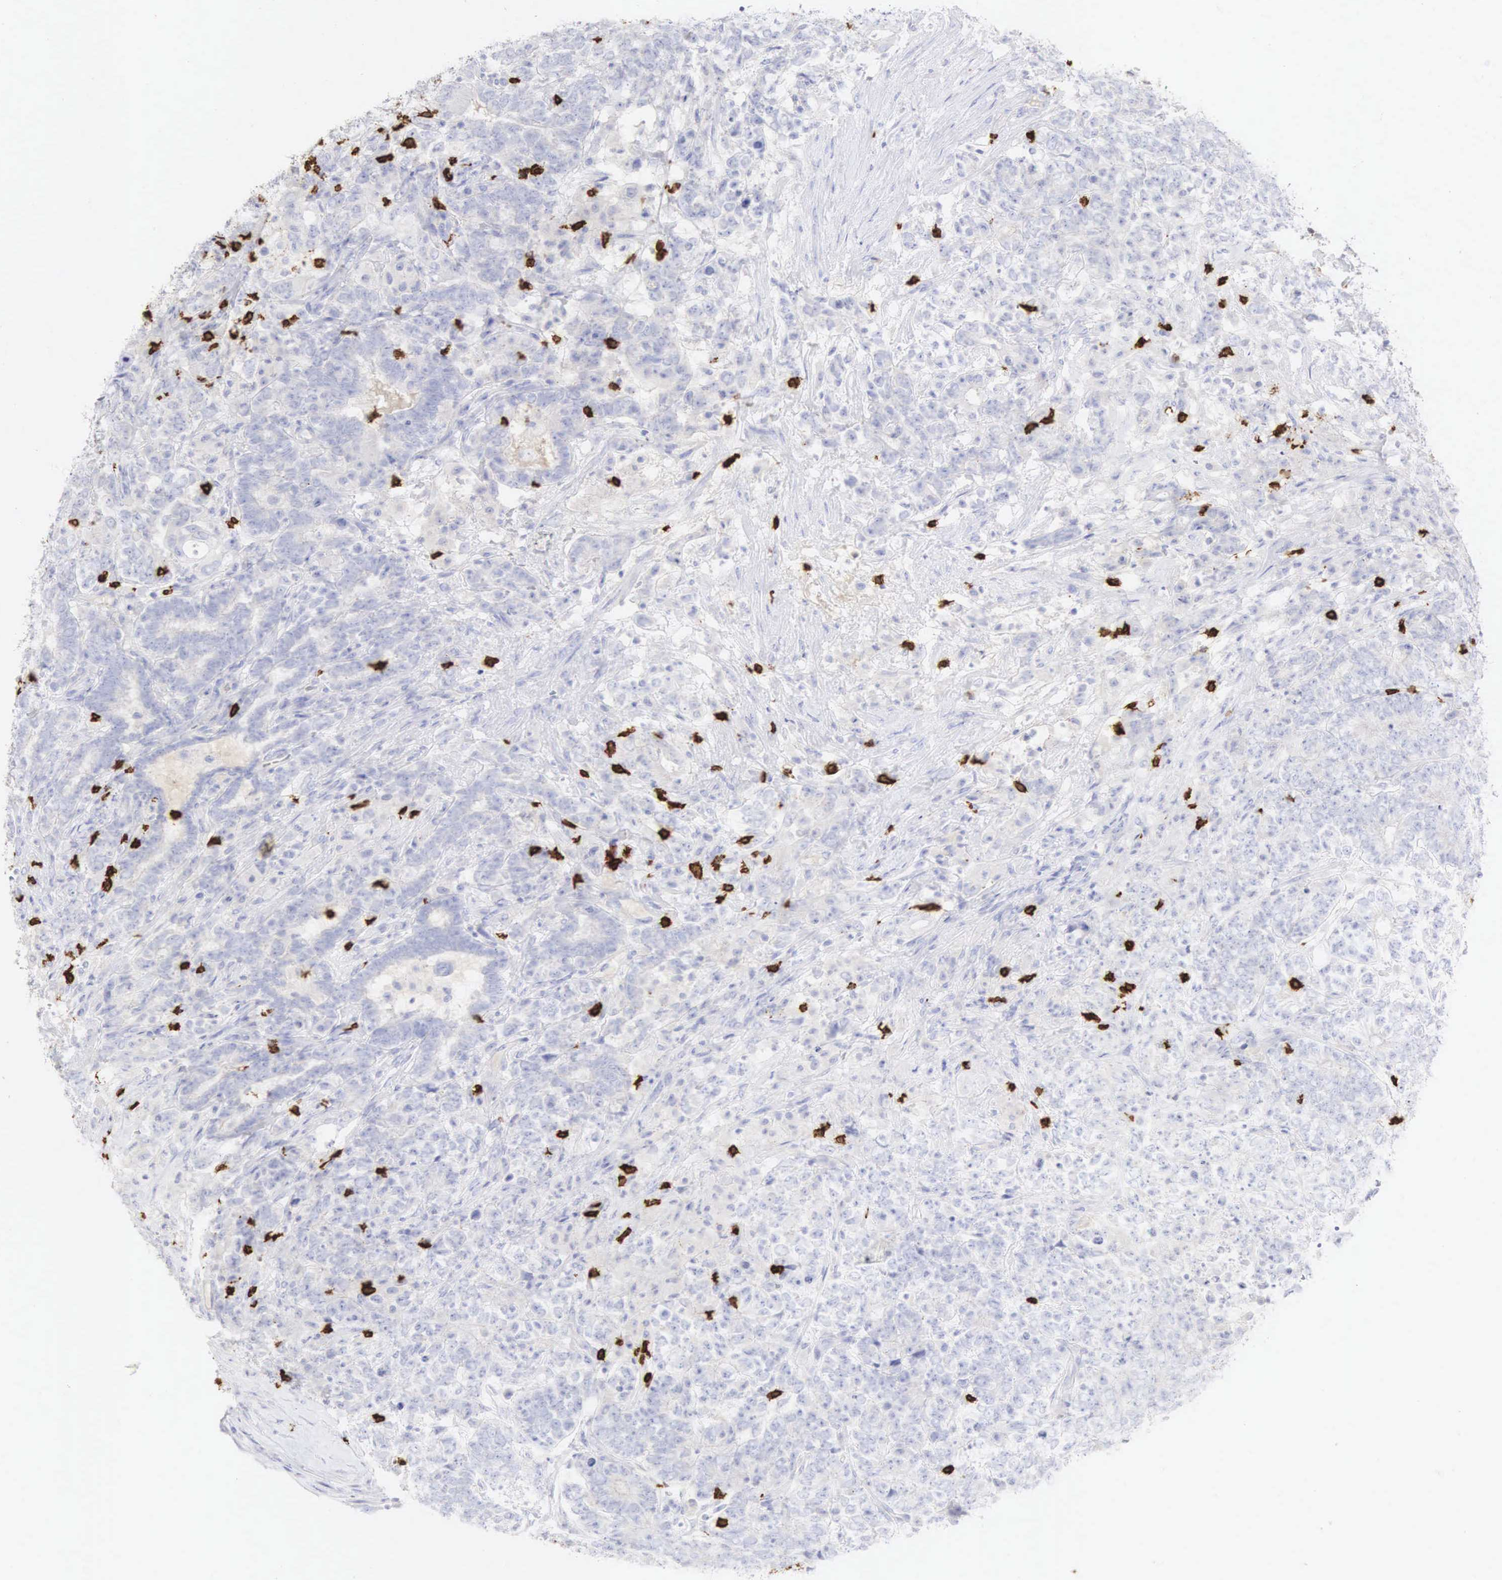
{"staining": {"intensity": "negative", "quantity": "none", "location": "none"}, "tissue": "testis cancer", "cell_type": "Tumor cells", "image_type": "cancer", "snomed": [{"axis": "morphology", "description": "Carcinoma, Embryonal, NOS"}, {"axis": "topography", "description": "Testis"}], "caption": "The immunohistochemistry histopathology image has no significant expression in tumor cells of embryonal carcinoma (testis) tissue.", "gene": "CD8A", "patient": {"sex": "male", "age": 26}}